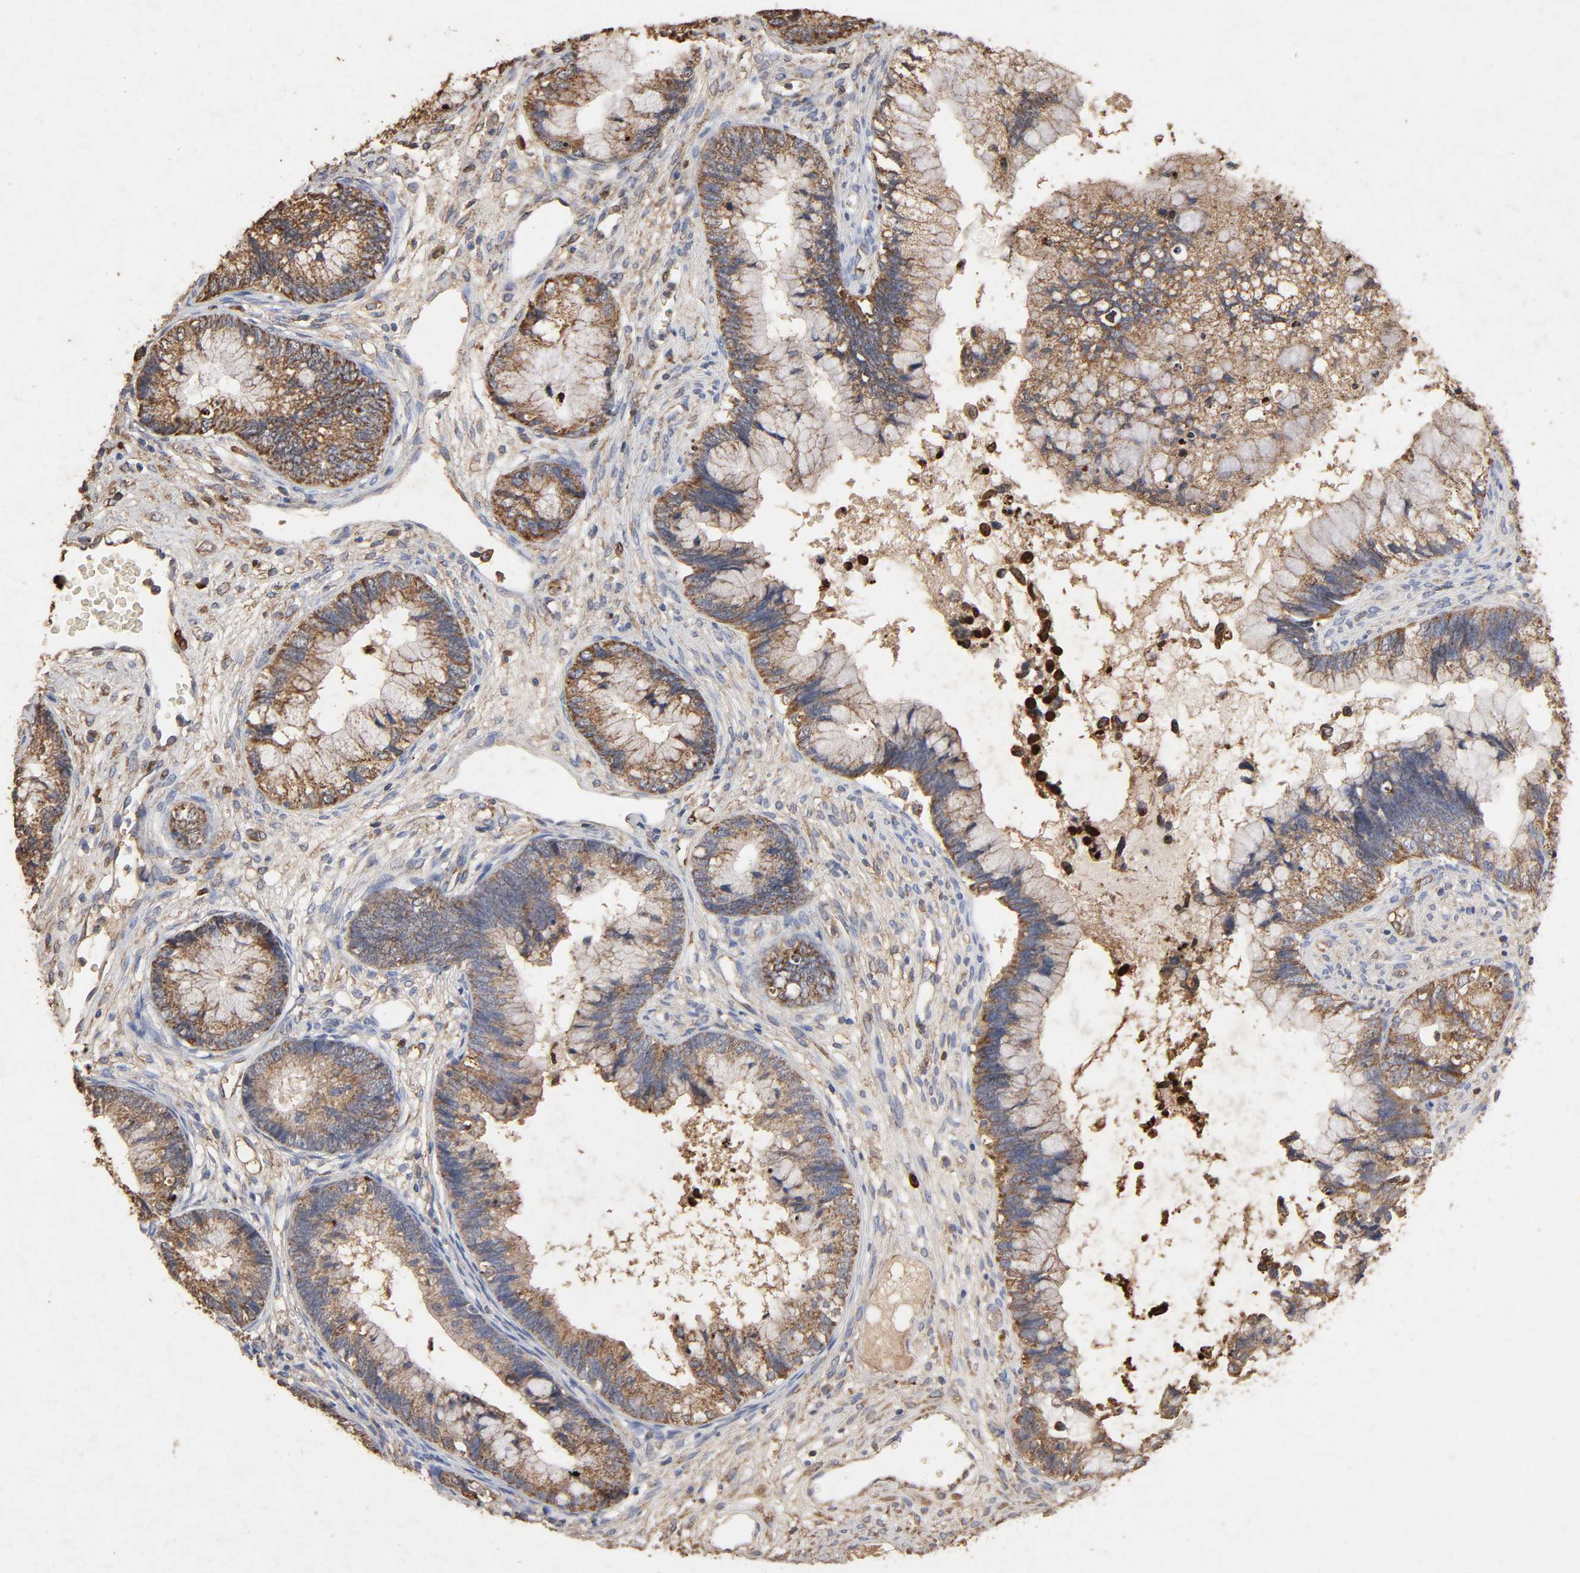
{"staining": {"intensity": "moderate", "quantity": ">75%", "location": "cytoplasmic/membranous"}, "tissue": "cervical cancer", "cell_type": "Tumor cells", "image_type": "cancer", "snomed": [{"axis": "morphology", "description": "Adenocarcinoma, NOS"}, {"axis": "topography", "description": "Cervix"}], "caption": "A photomicrograph of human cervical cancer stained for a protein shows moderate cytoplasmic/membranous brown staining in tumor cells.", "gene": "CYCS", "patient": {"sex": "female", "age": 44}}